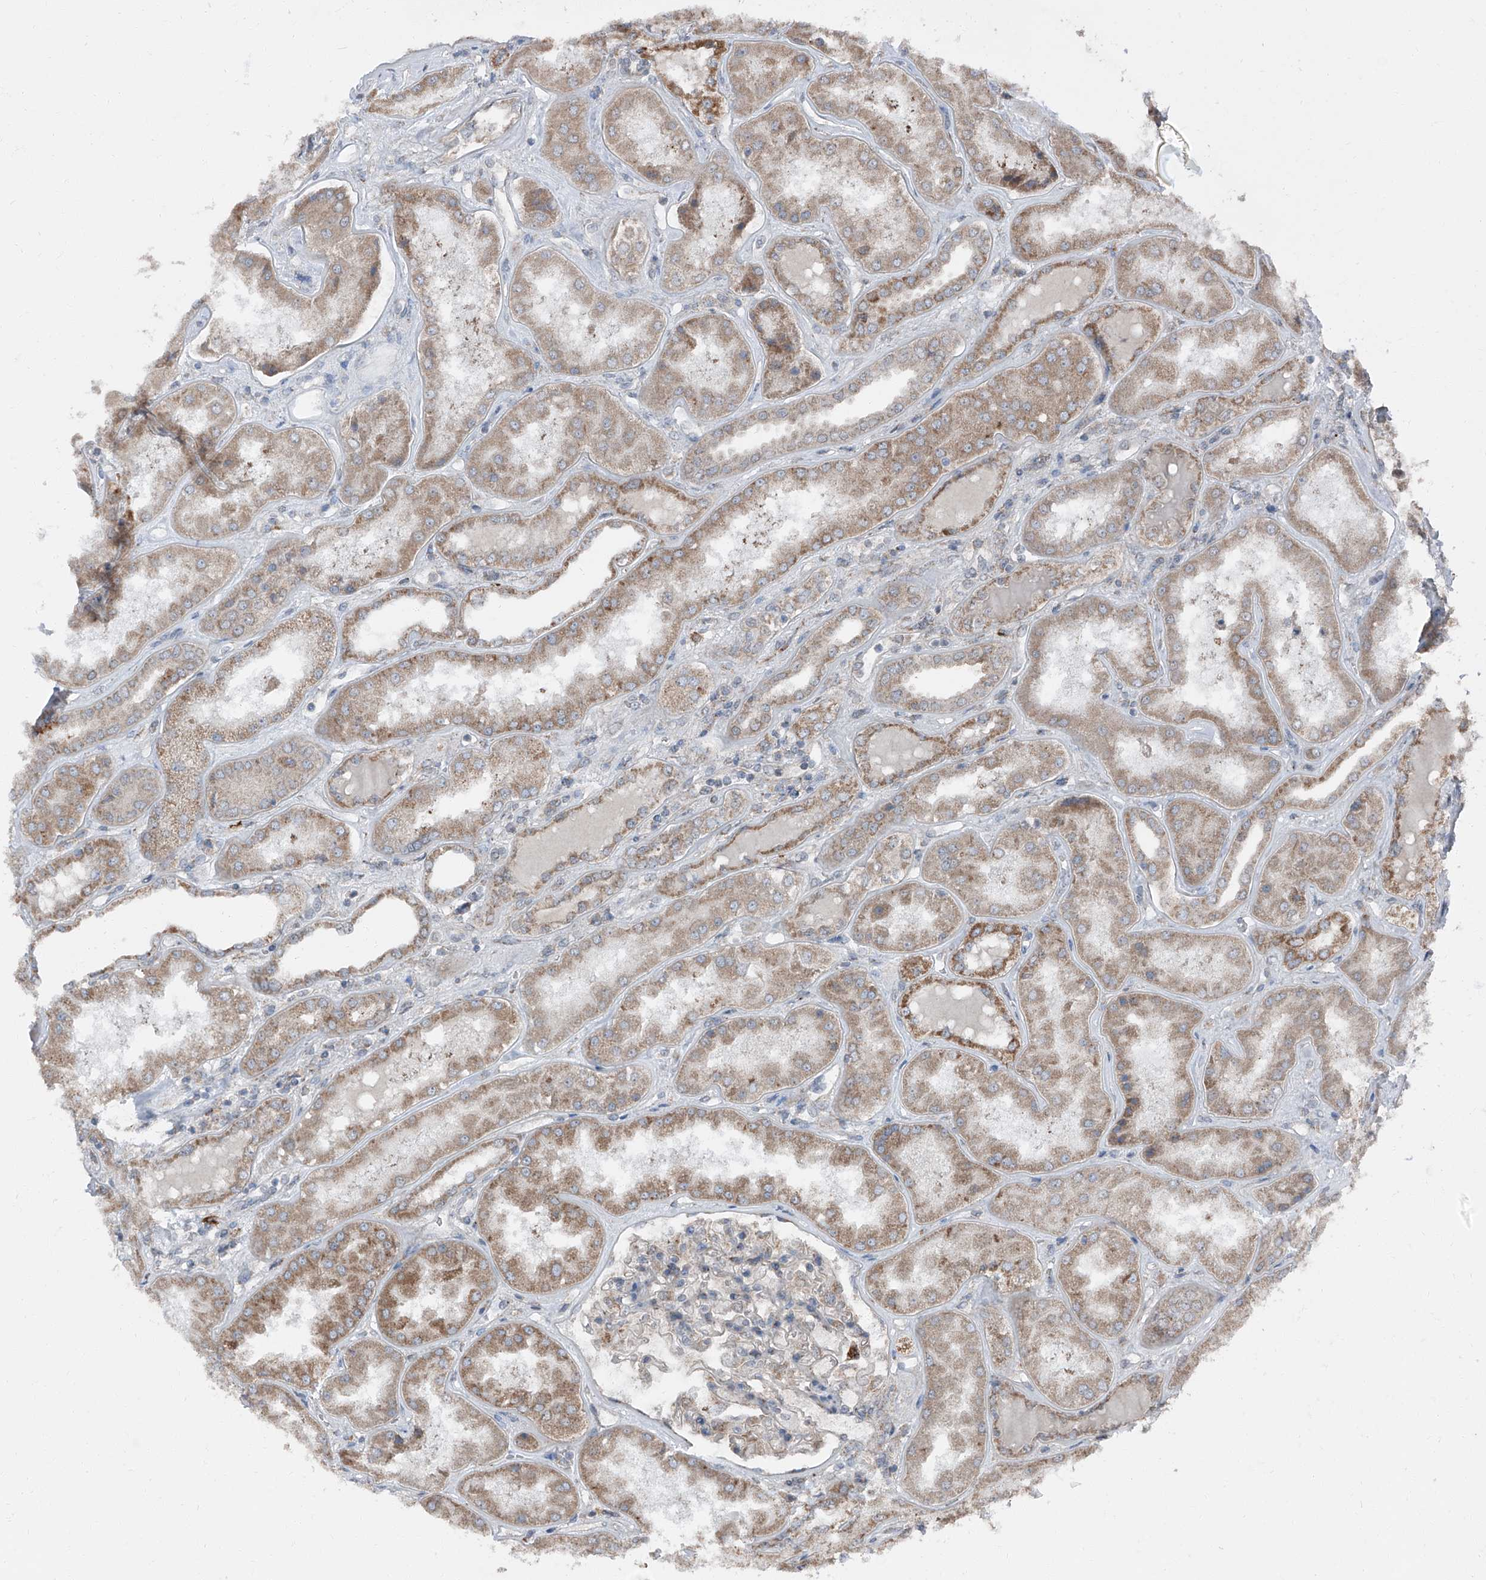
{"staining": {"intensity": "moderate", "quantity": "<25%", "location": "cytoplasmic/membranous"}, "tissue": "kidney", "cell_type": "Cells in glomeruli", "image_type": "normal", "snomed": [{"axis": "morphology", "description": "Normal tissue, NOS"}, {"axis": "topography", "description": "Kidney"}], "caption": "Immunohistochemistry micrograph of unremarkable kidney stained for a protein (brown), which shows low levels of moderate cytoplasmic/membranous expression in approximately <25% of cells in glomeruli.", "gene": "LIMK1", "patient": {"sex": "female", "age": 56}}